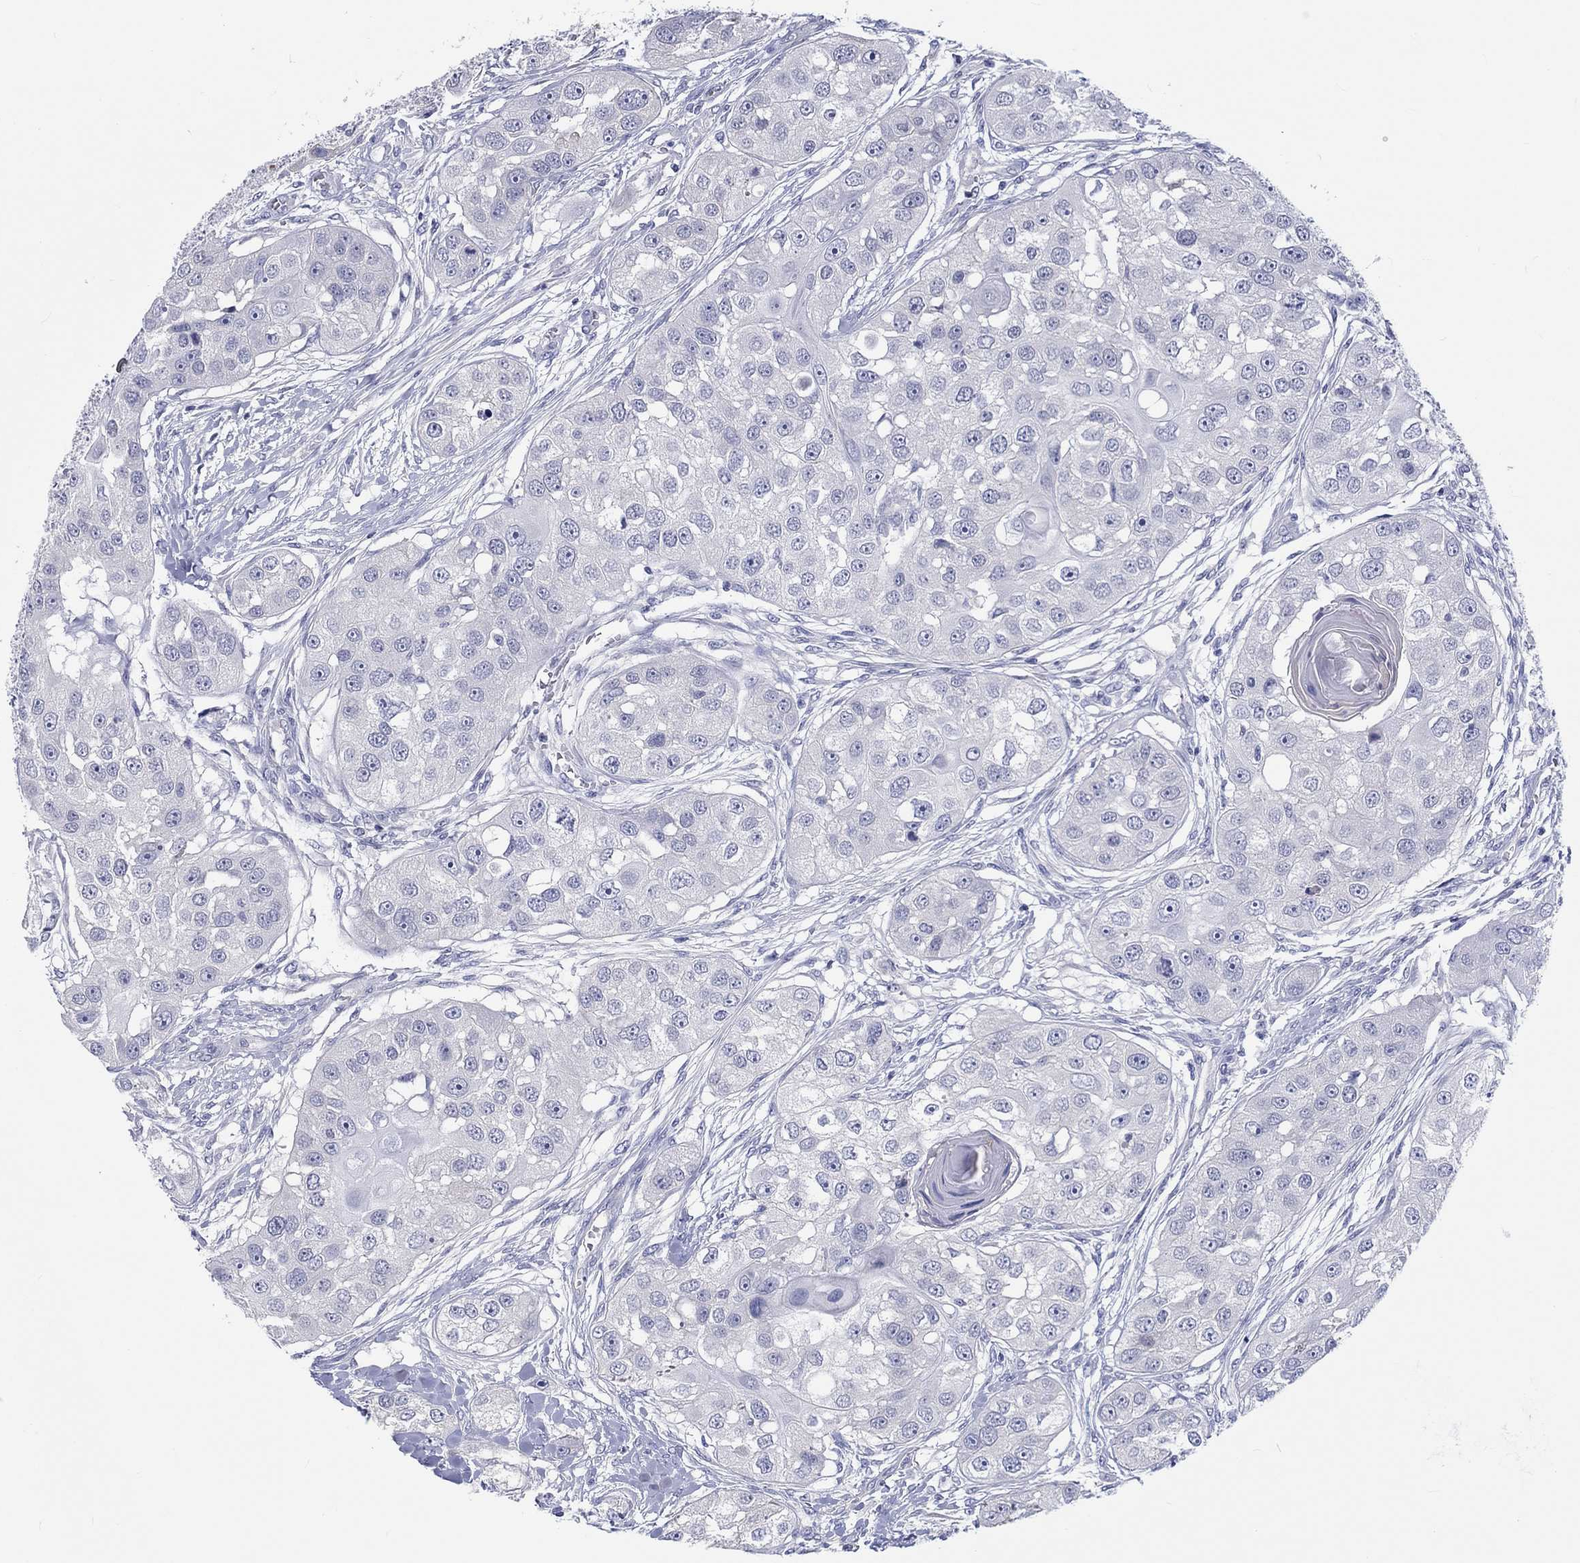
{"staining": {"intensity": "negative", "quantity": "none", "location": "none"}, "tissue": "head and neck cancer", "cell_type": "Tumor cells", "image_type": "cancer", "snomed": [{"axis": "morphology", "description": "Normal tissue, NOS"}, {"axis": "morphology", "description": "Squamous cell carcinoma, NOS"}, {"axis": "topography", "description": "Skeletal muscle"}, {"axis": "topography", "description": "Head-Neck"}], "caption": "This is an immunohistochemistry photomicrograph of head and neck cancer. There is no staining in tumor cells.", "gene": "CDY2B", "patient": {"sex": "male", "age": 51}}